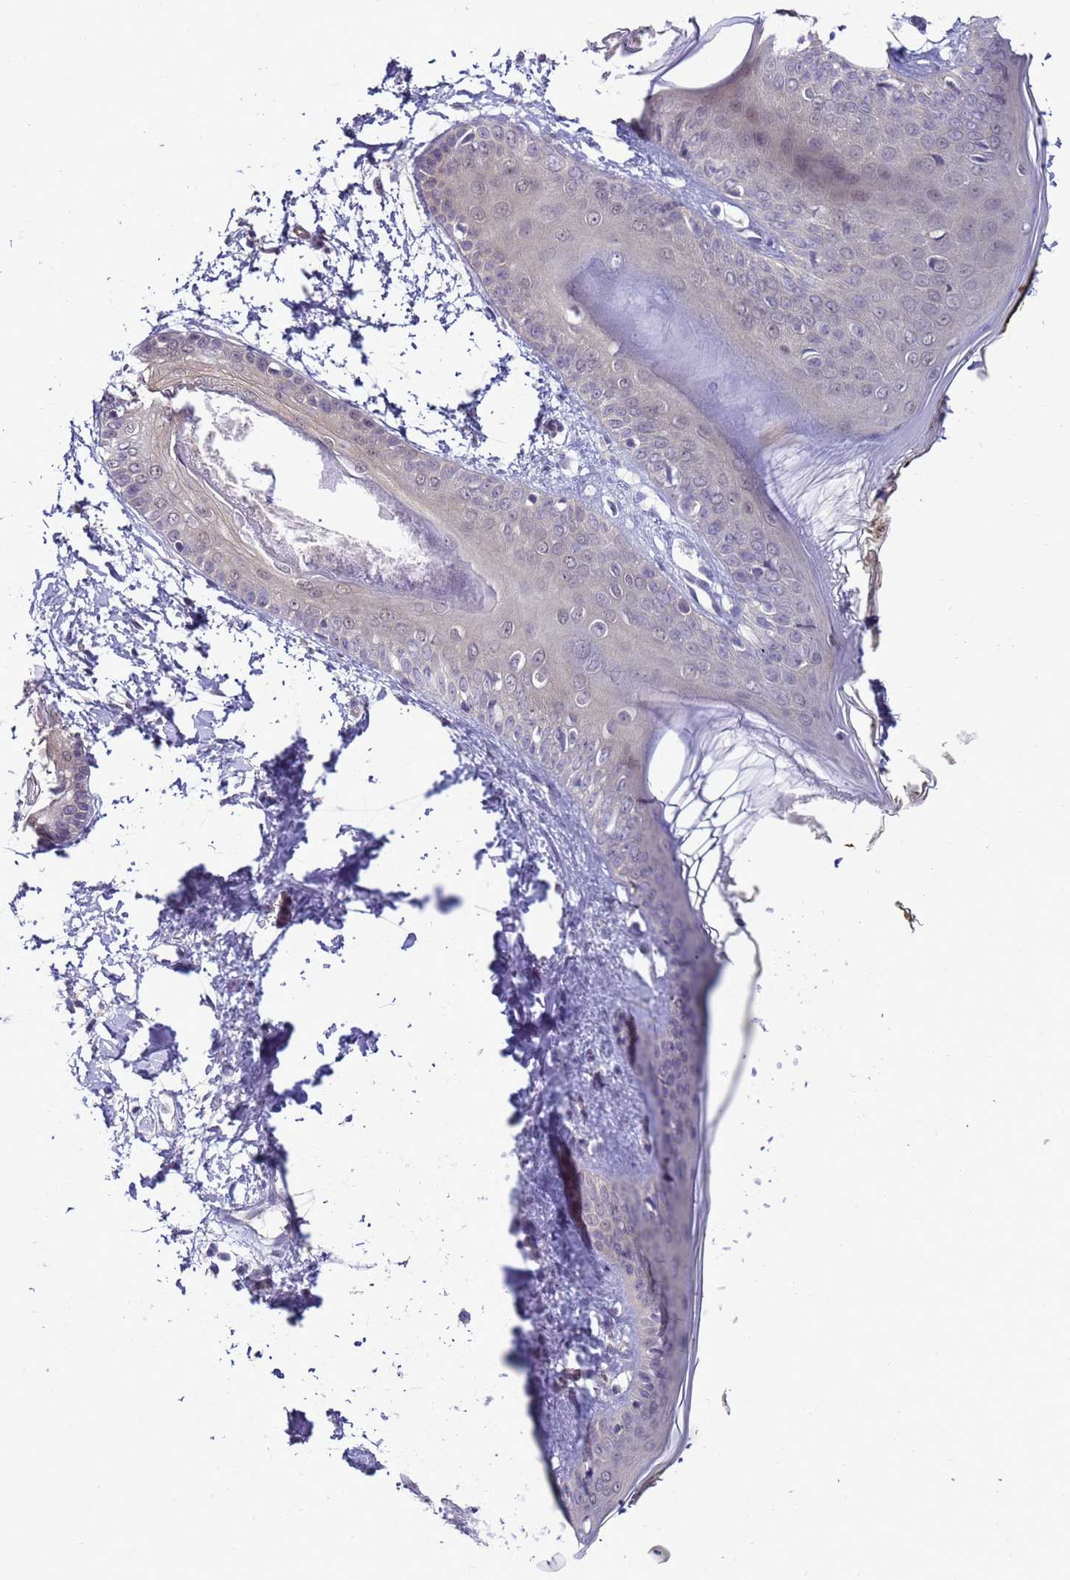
{"staining": {"intensity": "weak", "quantity": ">75%", "location": "cytoplasmic/membranous"}, "tissue": "skin", "cell_type": "Fibroblasts", "image_type": "normal", "snomed": [{"axis": "morphology", "description": "Normal tissue, NOS"}, {"axis": "topography", "description": "Skin"}], "caption": "High-magnification brightfield microscopy of benign skin stained with DAB (brown) and counterstained with hematoxylin (blue). fibroblasts exhibit weak cytoplasmic/membranous staining is appreciated in about>75% of cells.", "gene": "DDI2", "patient": {"sex": "female", "age": 34}}